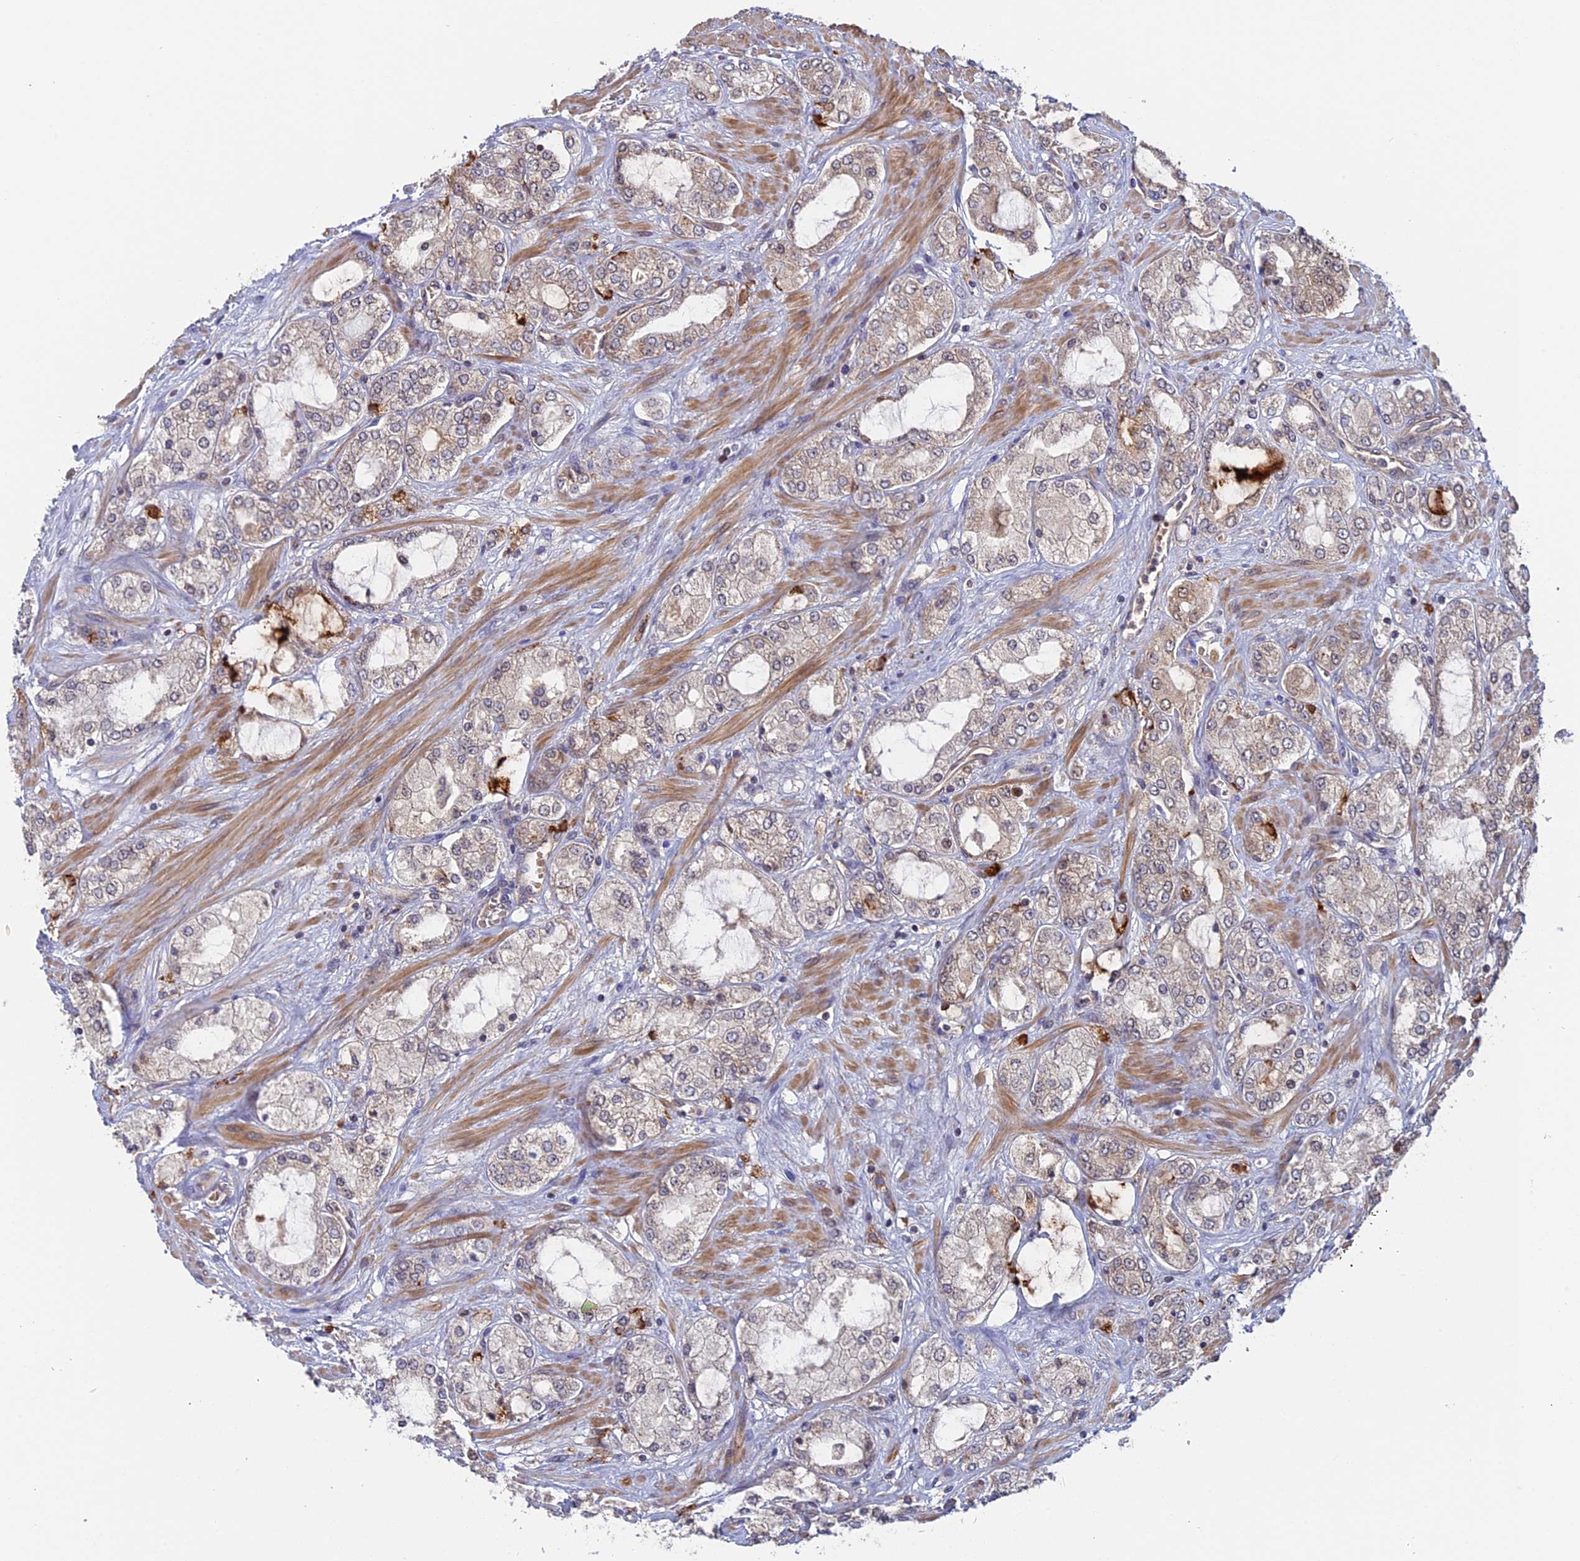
{"staining": {"intensity": "weak", "quantity": "<25%", "location": "cytoplasmic/membranous"}, "tissue": "prostate cancer", "cell_type": "Tumor cells", "image_type": "cancer", "snomed": [{"axis": "morphology", "description": "Adenocarcinoma, High grade"}, {"axis": "topography", "description": "Prostate"}], "caption": "The photomicrograph reveals no significant expression in tumor cells of prostate cancer (high-grade adenocarcinoma).", "gene": "FAM98C", "patient": {"sex": "male", "age": 64}}